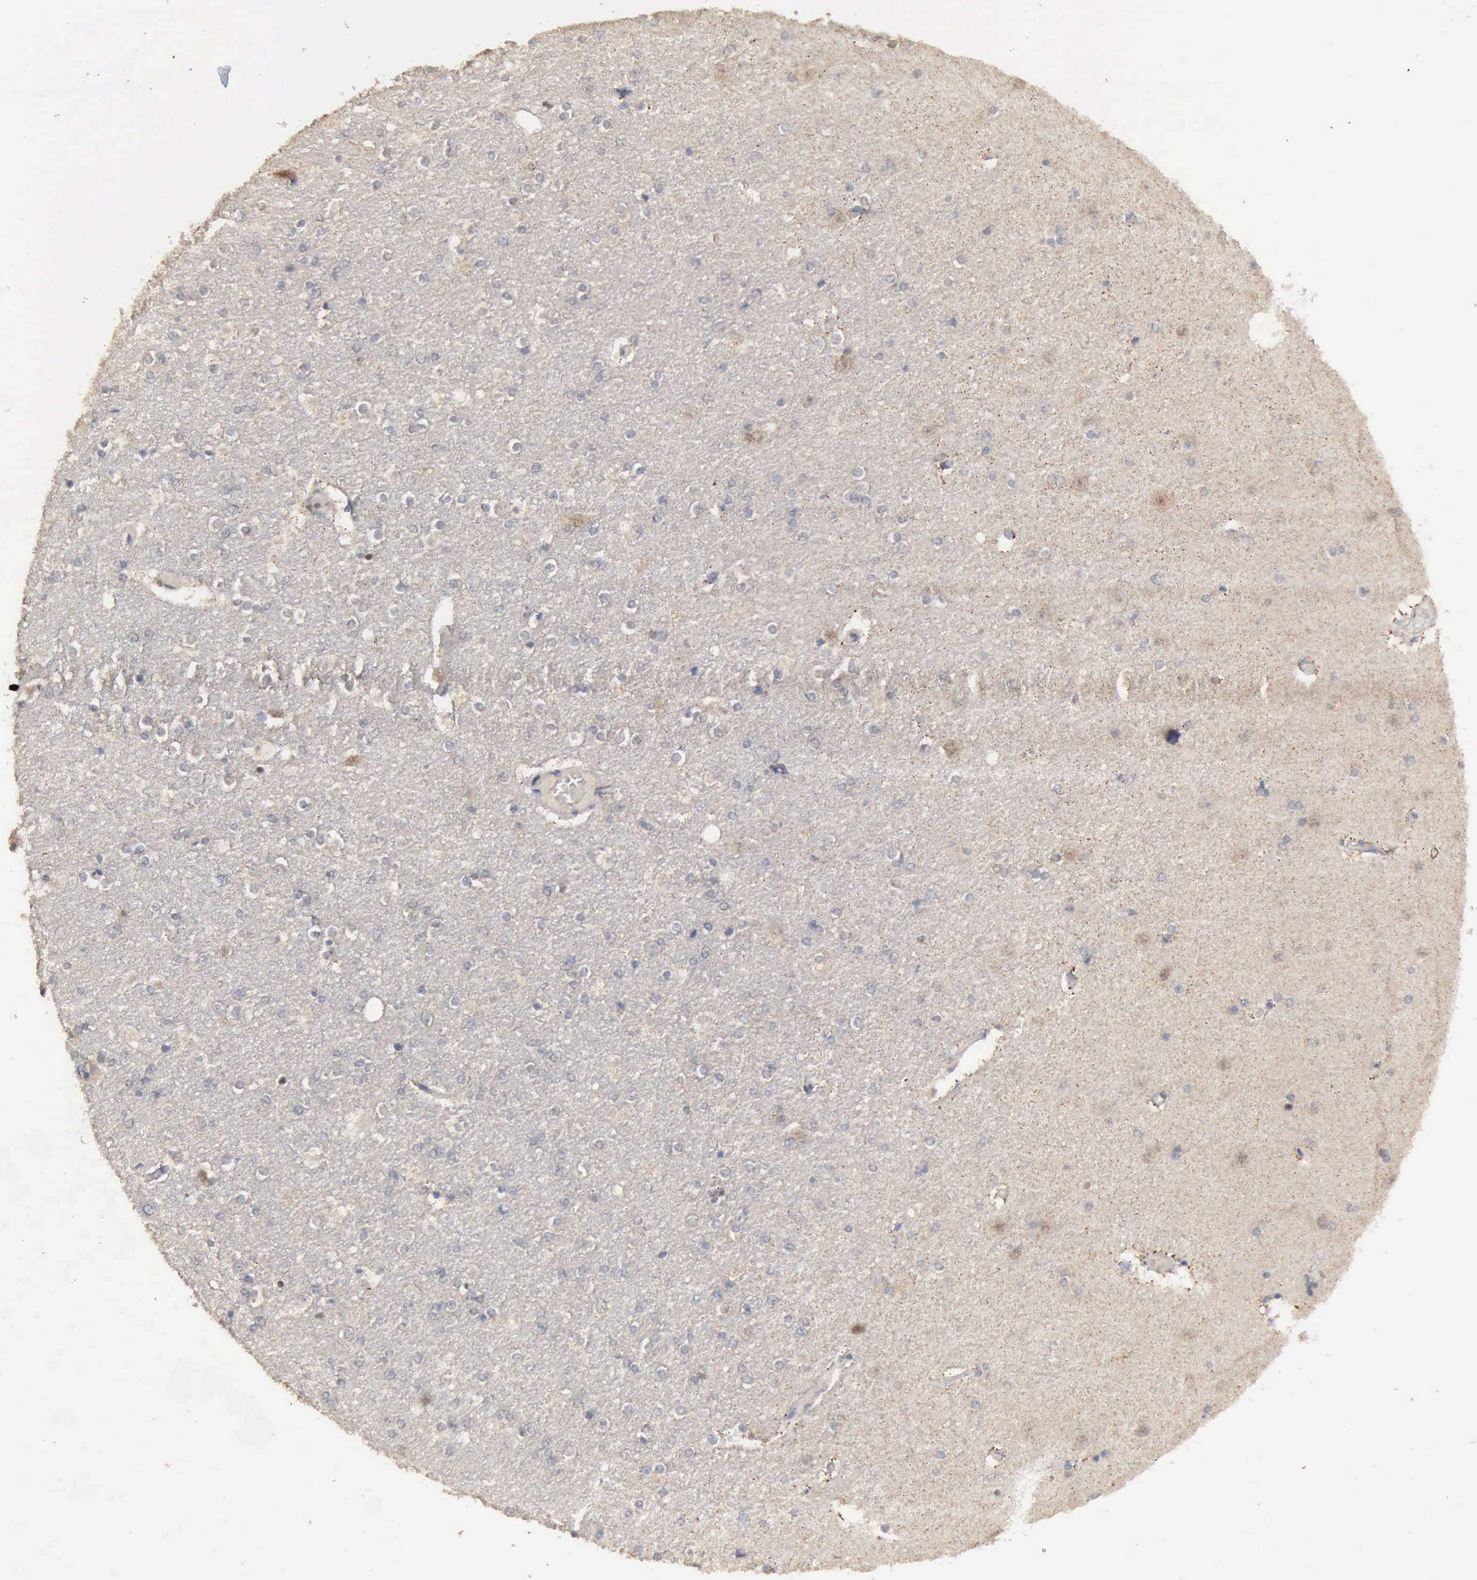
{"staining": {"intensity": "negative", "quantity": "none", "location": "none"}, "tissue": "caudate", "cell_type": "Glial cells", "image_type": "normal", "snomed": [{"axis": "morphology", "description": "Normal tissue, NOS"}, {"axis": "topography", "description": "Lateral ventricle wall"}], "caption": "IHC histopathology image of unremarkable caudate: caudate stained with DAB (3,3'-diaminobenzidine) exhibits no significant protein expression in glial cells.", "gene": "CRKL", "patient": {"sex": "female", "age": 54}}